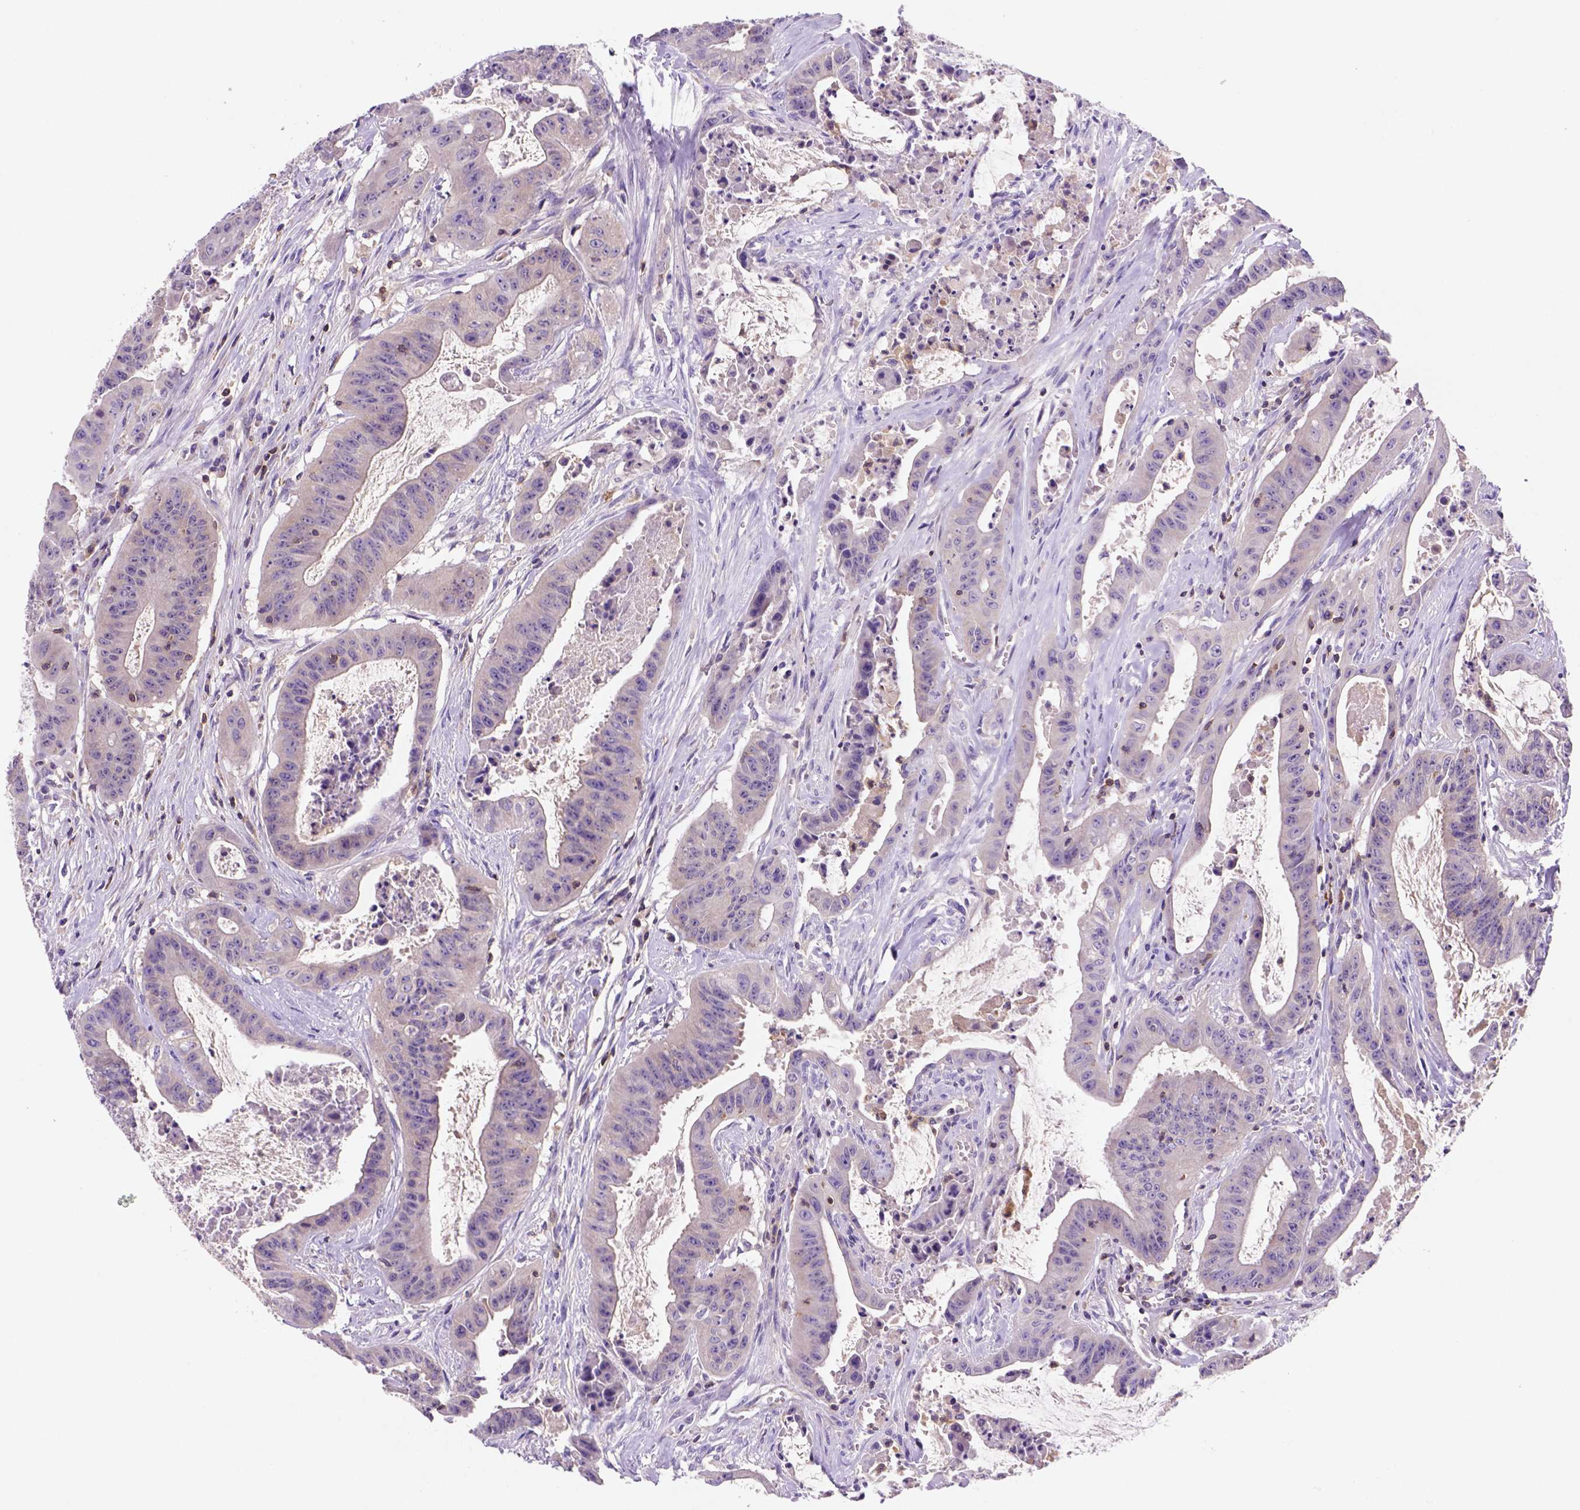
{"staining": {"intensity": "negative", "quantity": "none", "location": "none"}, "tissue": "colorectal cancer", "cell_type": "Tumor cells", "image_type": "cancer", "snomed": [{"axis": "morphology", "description": "Adenocarcinoma, NOS"}, {"axis": "topography", "description": "Colon"}], "caption": "Tumor cells are negative for brown protein staining in colorectal cancer (adenocarcinoma).", "gene": "INPP5D", "patient": {"sex": "male", "age": 33}}